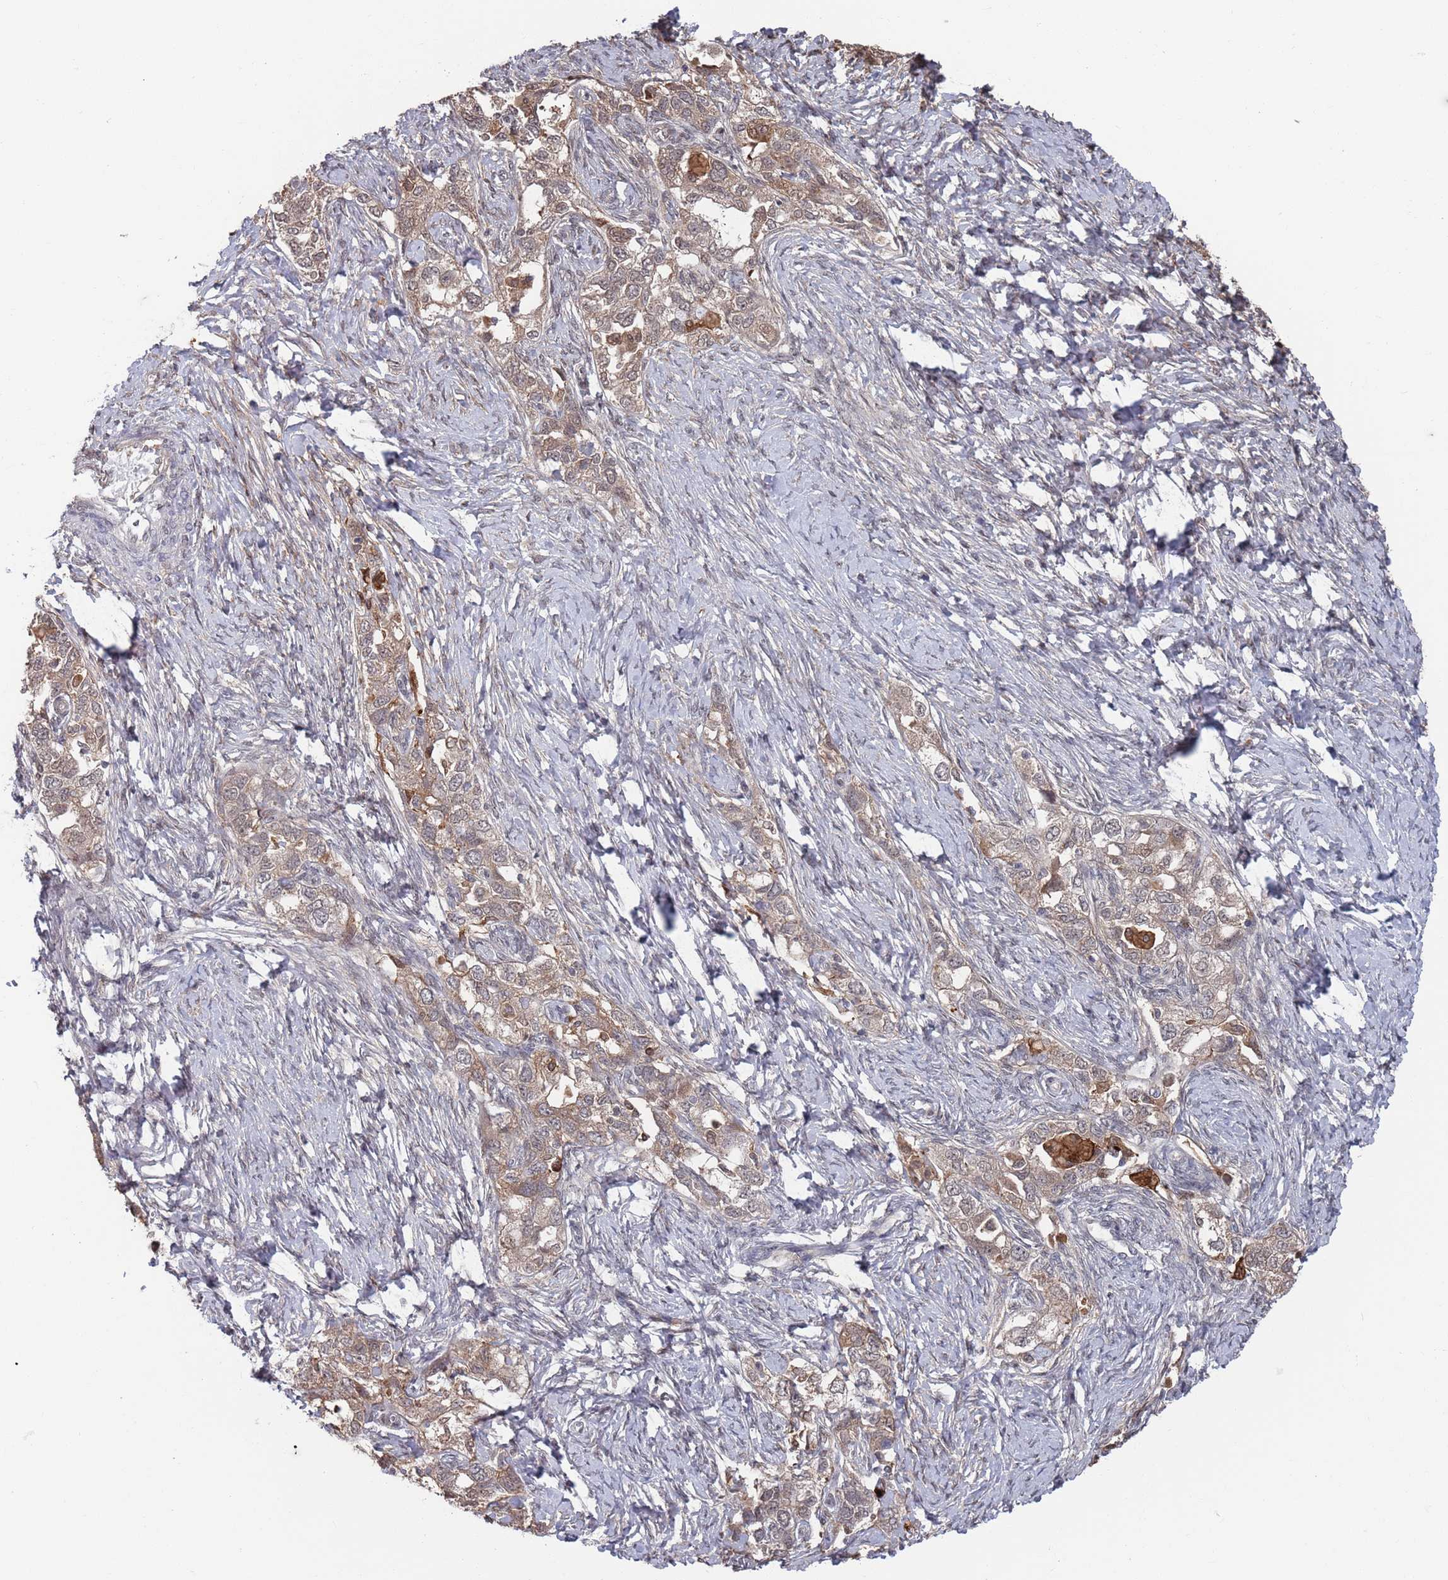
{"staining": {"intensity": "moderate", "quantity": "<25%", "location": "cytoplasmic/membranous,nuclear"}, "tissue": "ovarian cancer", "cell_type": "Tumor cells", "image_type": "cancer", "snomed": [{"axis": "morphology", "description": "Carcinoma, NOS"}, {"axis": "morphology", "description": "Cystadenocarcinoma, serous, NOS"}, {"axis": "topography", "description": "Ovary"}], "caption": "Immunohistochemistry (IHC) (DAB (3,3'-diaminobenzidine)) staining of serous cystadenocarcinoma (ovarian) exhibits moderate cytoplasmic/membranous and nuclear protein positivity in approximately <25% of tumor cells.", "gene": "DGKD", "patient": {"sex": "female", "age": 69}}